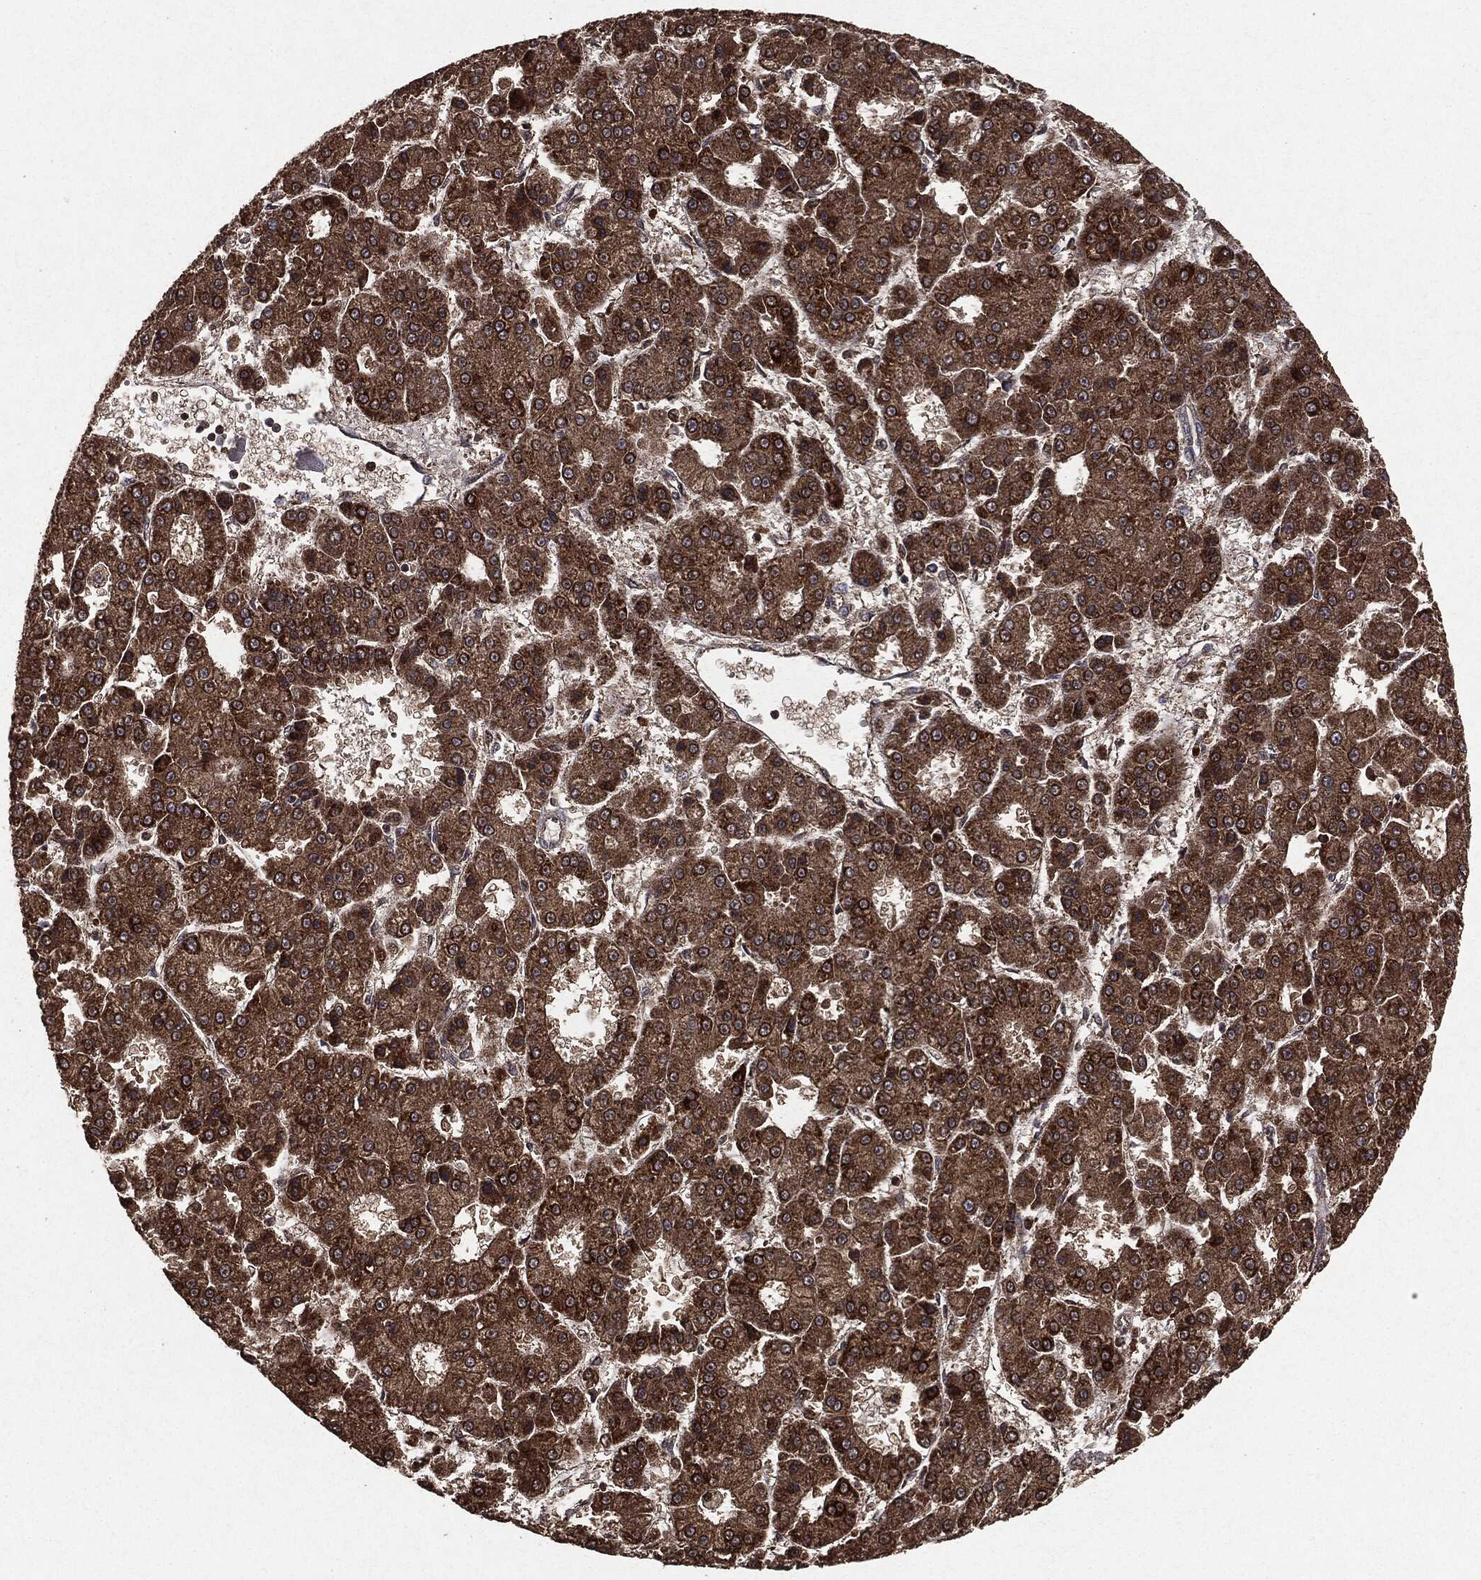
{"staining": {"intensity": "strong", "quantity": ">75%", "location": "cytoplasmic/membranous"}, "tissue": "liver cancer", "cell_type": "Tumor cells", "image_type": "cancer", "snomed": [{"axis": "morphology", "description": "Carcinoma, Hepatocellular, NOS"}, {"axis": "topography", "description": "Liver"}], "caption": "Protein staining of liver hepatocellular carcinoma tissue shows strong cytoplasmic/membranous staining in approximately >75% of tumor cells.", "gene": "MTOR", "patient": {"sex": "male", "age": 70}}